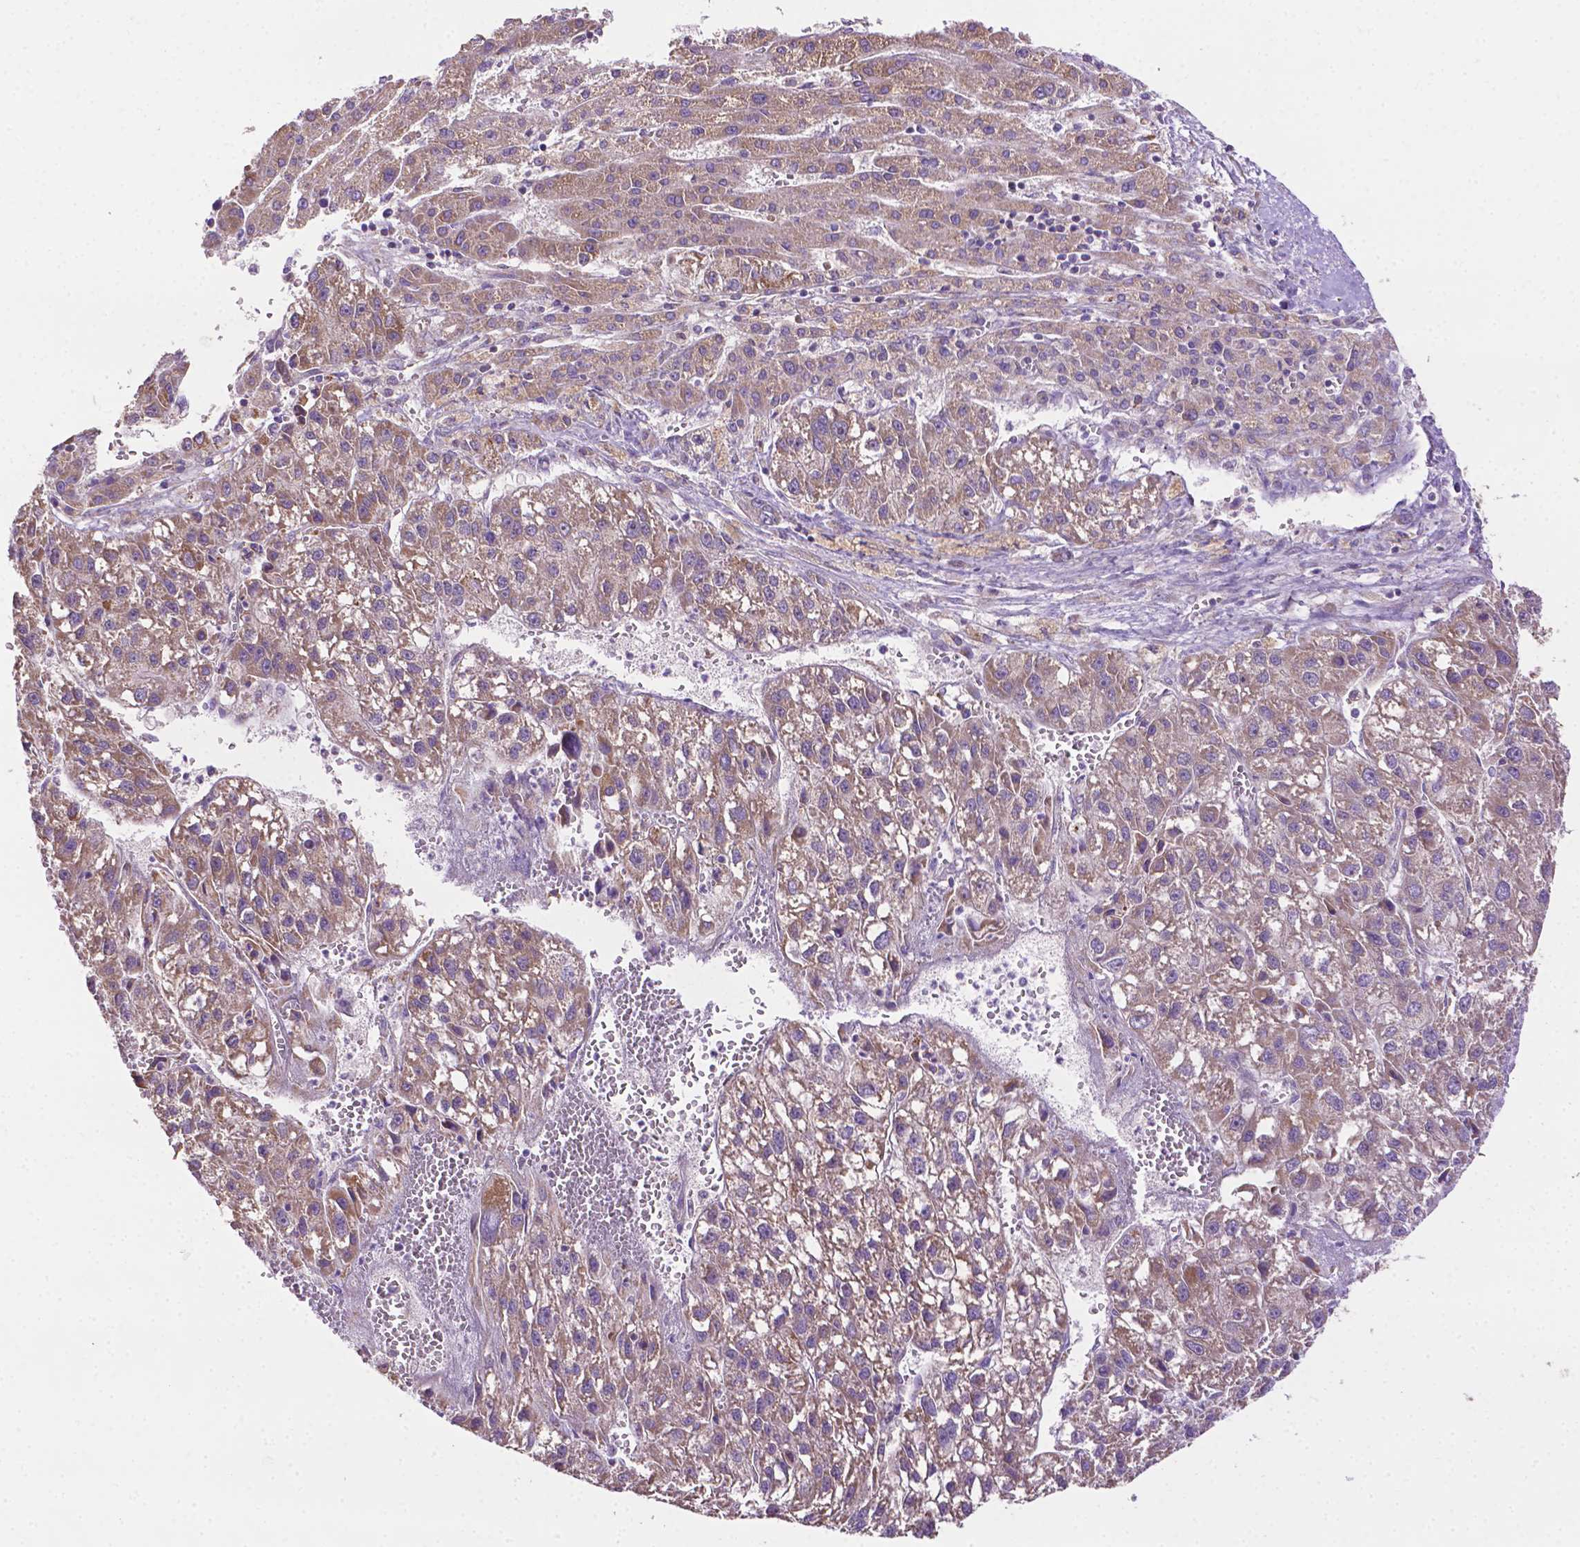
{"staining": {"intensity": "strong", "quantity": "25%-75%", "location": "cytoplasmic/membranous"}, "tissue": "liver cancer", "cell_type": "Tumor cells", "image_type": "cancer", "snomed": [{"axis": "morphology", "description": "Carcinoma, Hepatocellular, NOS"}, {"axis": "topography", "description": "Liver"}], "caption": "Protein expression by IHC reveals strong cytoplasmic/membranous expression in approximately 25%-75% of tumor cells in liver cancer (hepatocellular carcinoma). The staining is performed using DAB (3,3'-diaminobenzidine) brown chromogen to label protein expression. The nuclei are counter-stained blue using hematoxylin.", "gene": "ILVBL", "patient": {"sex": "female", "age": 70}}